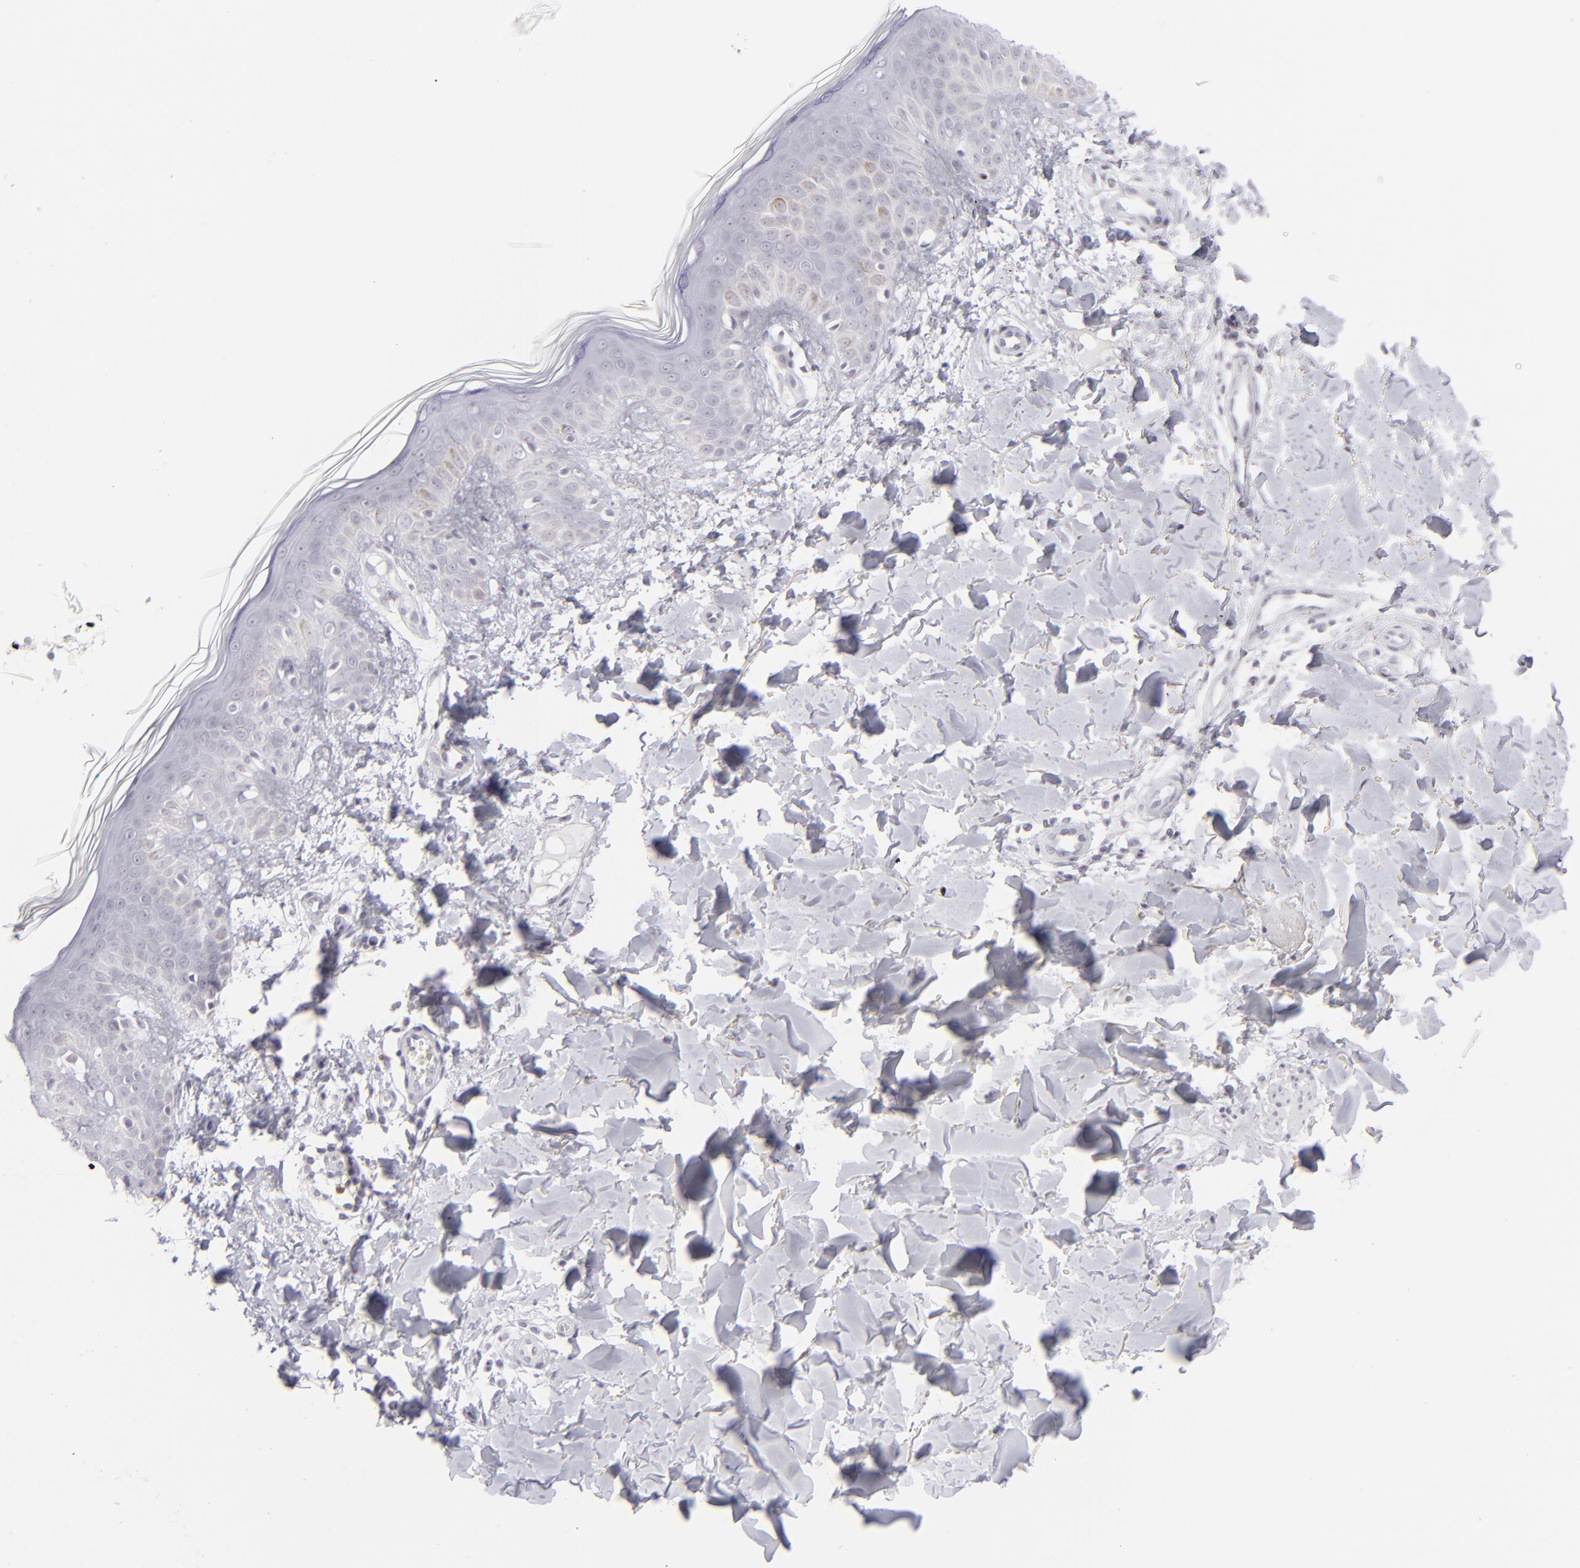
{"staining": {"intensity": "negative", "quantity": "none", "location": "none"}, "tissue": "skin", "cell_type": "Fibroblasts", "image_type": "normal", "snomed": [{"axis": "morphology", "description": "Normal tissue, NOS"}, {"axis": "topography", "description": "Skin"}], "caption": "Normal skin was stained to show a protein in brown. There is no significant staining in fibroblasts. (DAB (3,3'-diaminobenzidine) immunohistochemistry (IHC), high magnification).", "gene": "CD7", "patient": {"sex": "male", "age": 32}}